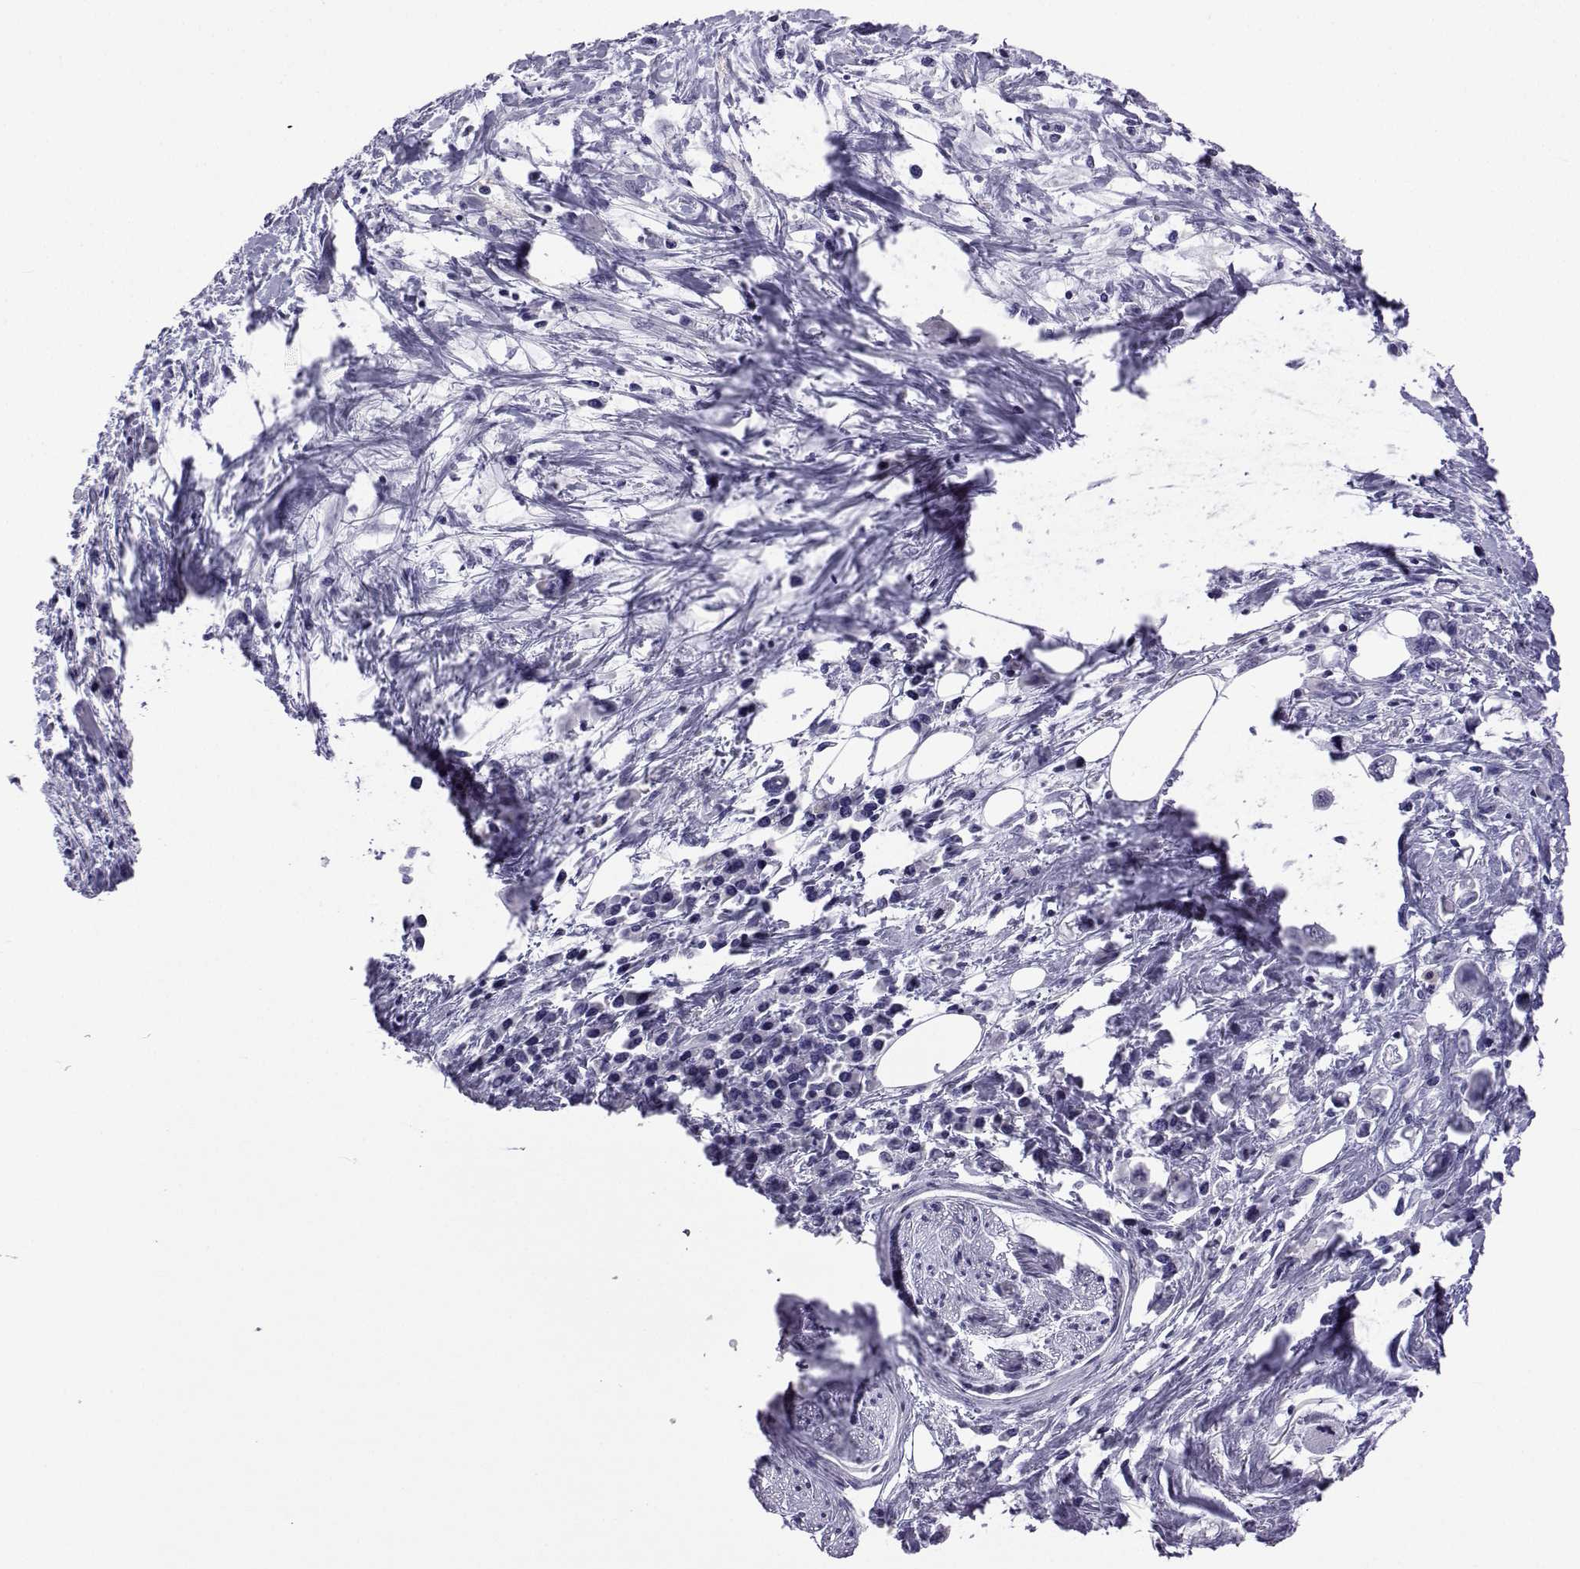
{"staining": {"intensity": "negative", "quantity": "none", "location": "none"}, "tissue": "stomach cancer", "cell_type": "Tumor cells", "image_type": "cancer", "snomed": [{"axis": "morphology", "description": "Adenocarcinoma, NOS"}, {"axis": "topography", "description": "Stomach, upper"}], "caption": "IHC photomicrograph of neoplastic tissue: human stomach adenocarcinoma stained with DAB (3,3'-diaminobenzidine) exhibits no significant protein expression in tumor cells.", "gene": "ACTL7A", "patient": {"sex": "male", "age": 75}}